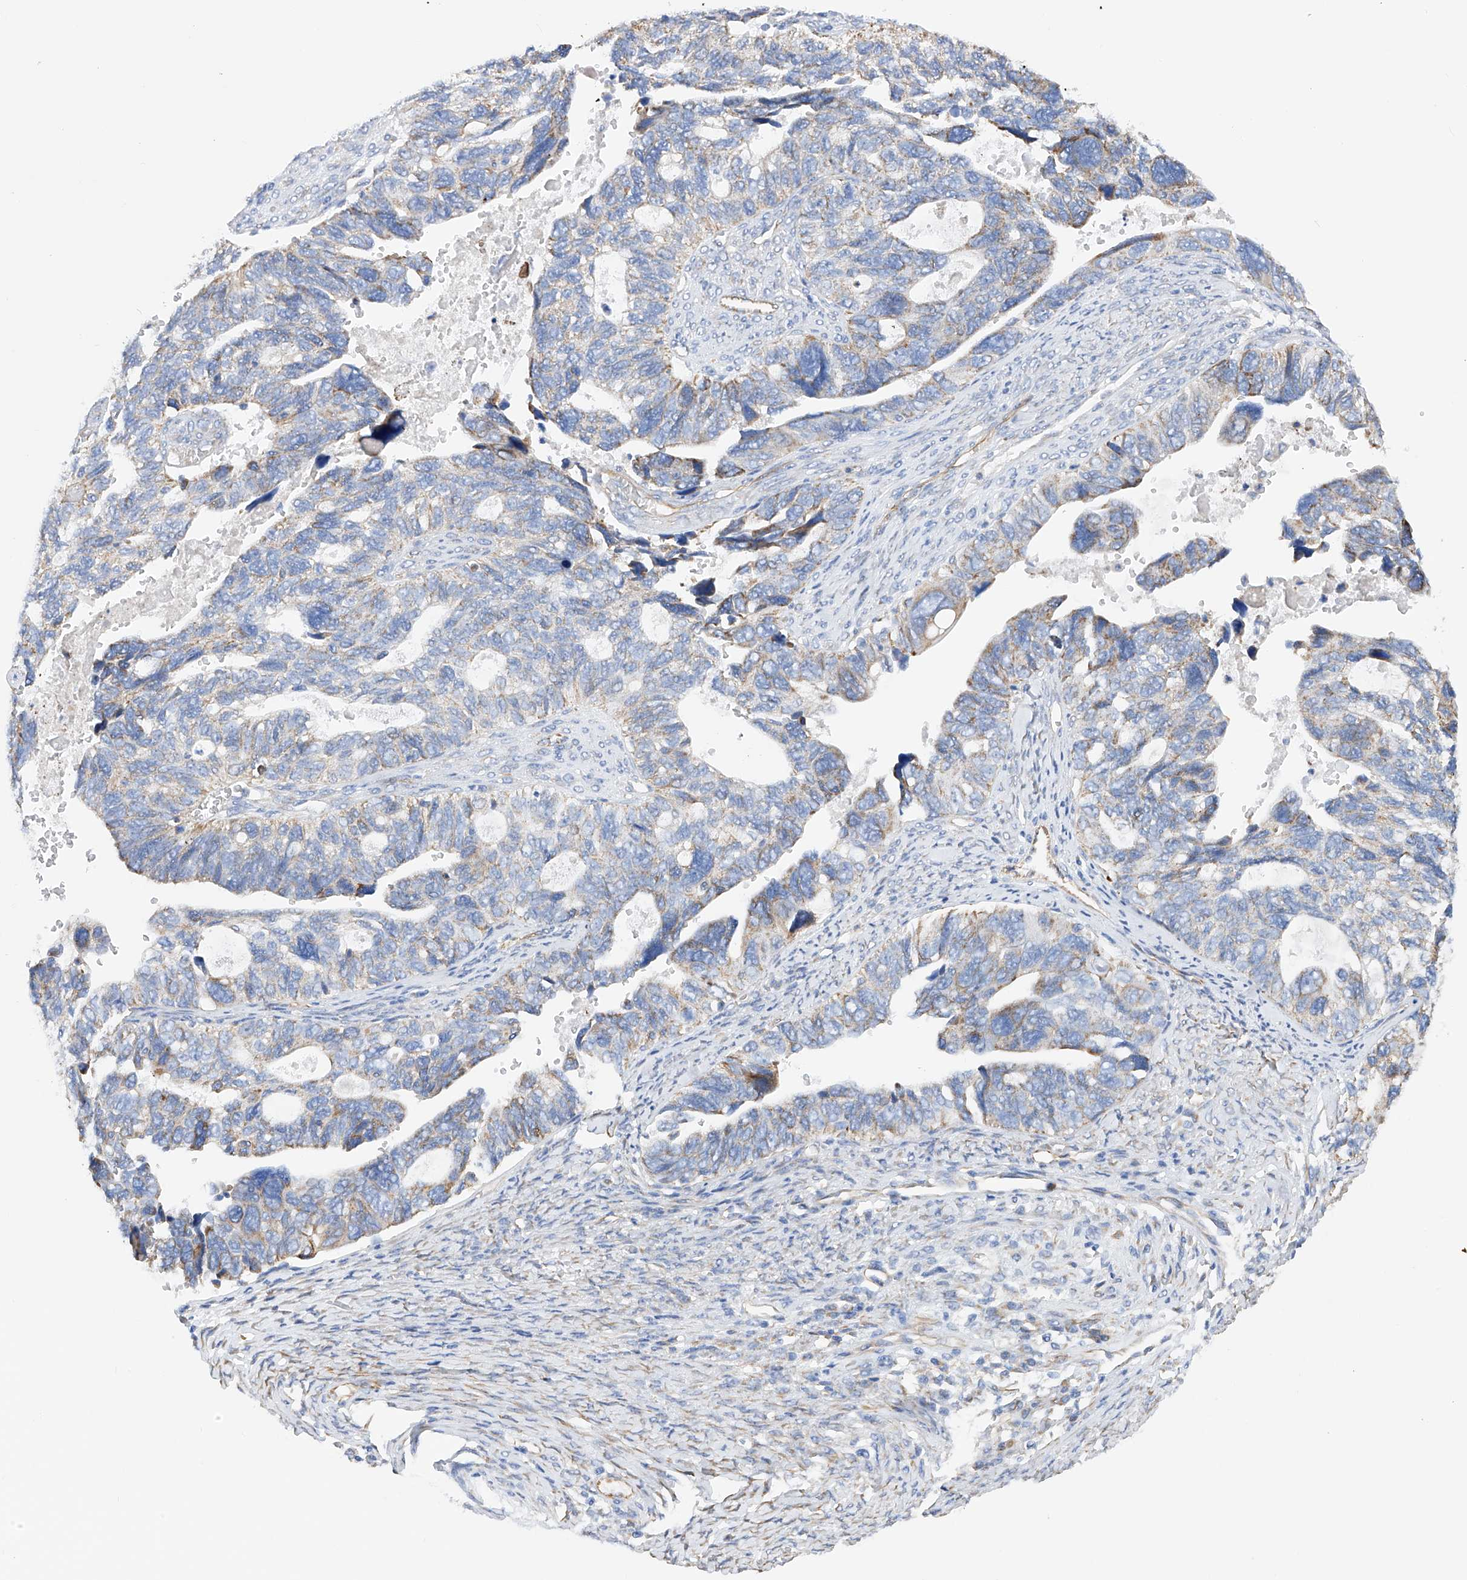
{"staining": {"intensity": "weak", "quantity": "25%-75%", "location": "cytoplasmic/membranous"}, "tissue": "ovarian cancer", "cell_type": "Tumor cells", "image_type": "cancer", "snomed": [{"axis": "morphology", "description": "Cystadenocarcinoma, serous, NOS"}, {"axis": "topography", "description": "Ovary"}], "caption": "The image reveals immunohistochemical staining of ovarian cancer (serous cystadenocarcinoma). There is weak cytoplasmic/membranous expression is appreciated in approximately 25%-75% of tumor cells.", "gene": "FLG", "patient": {"sex": "female", "age": 79}}